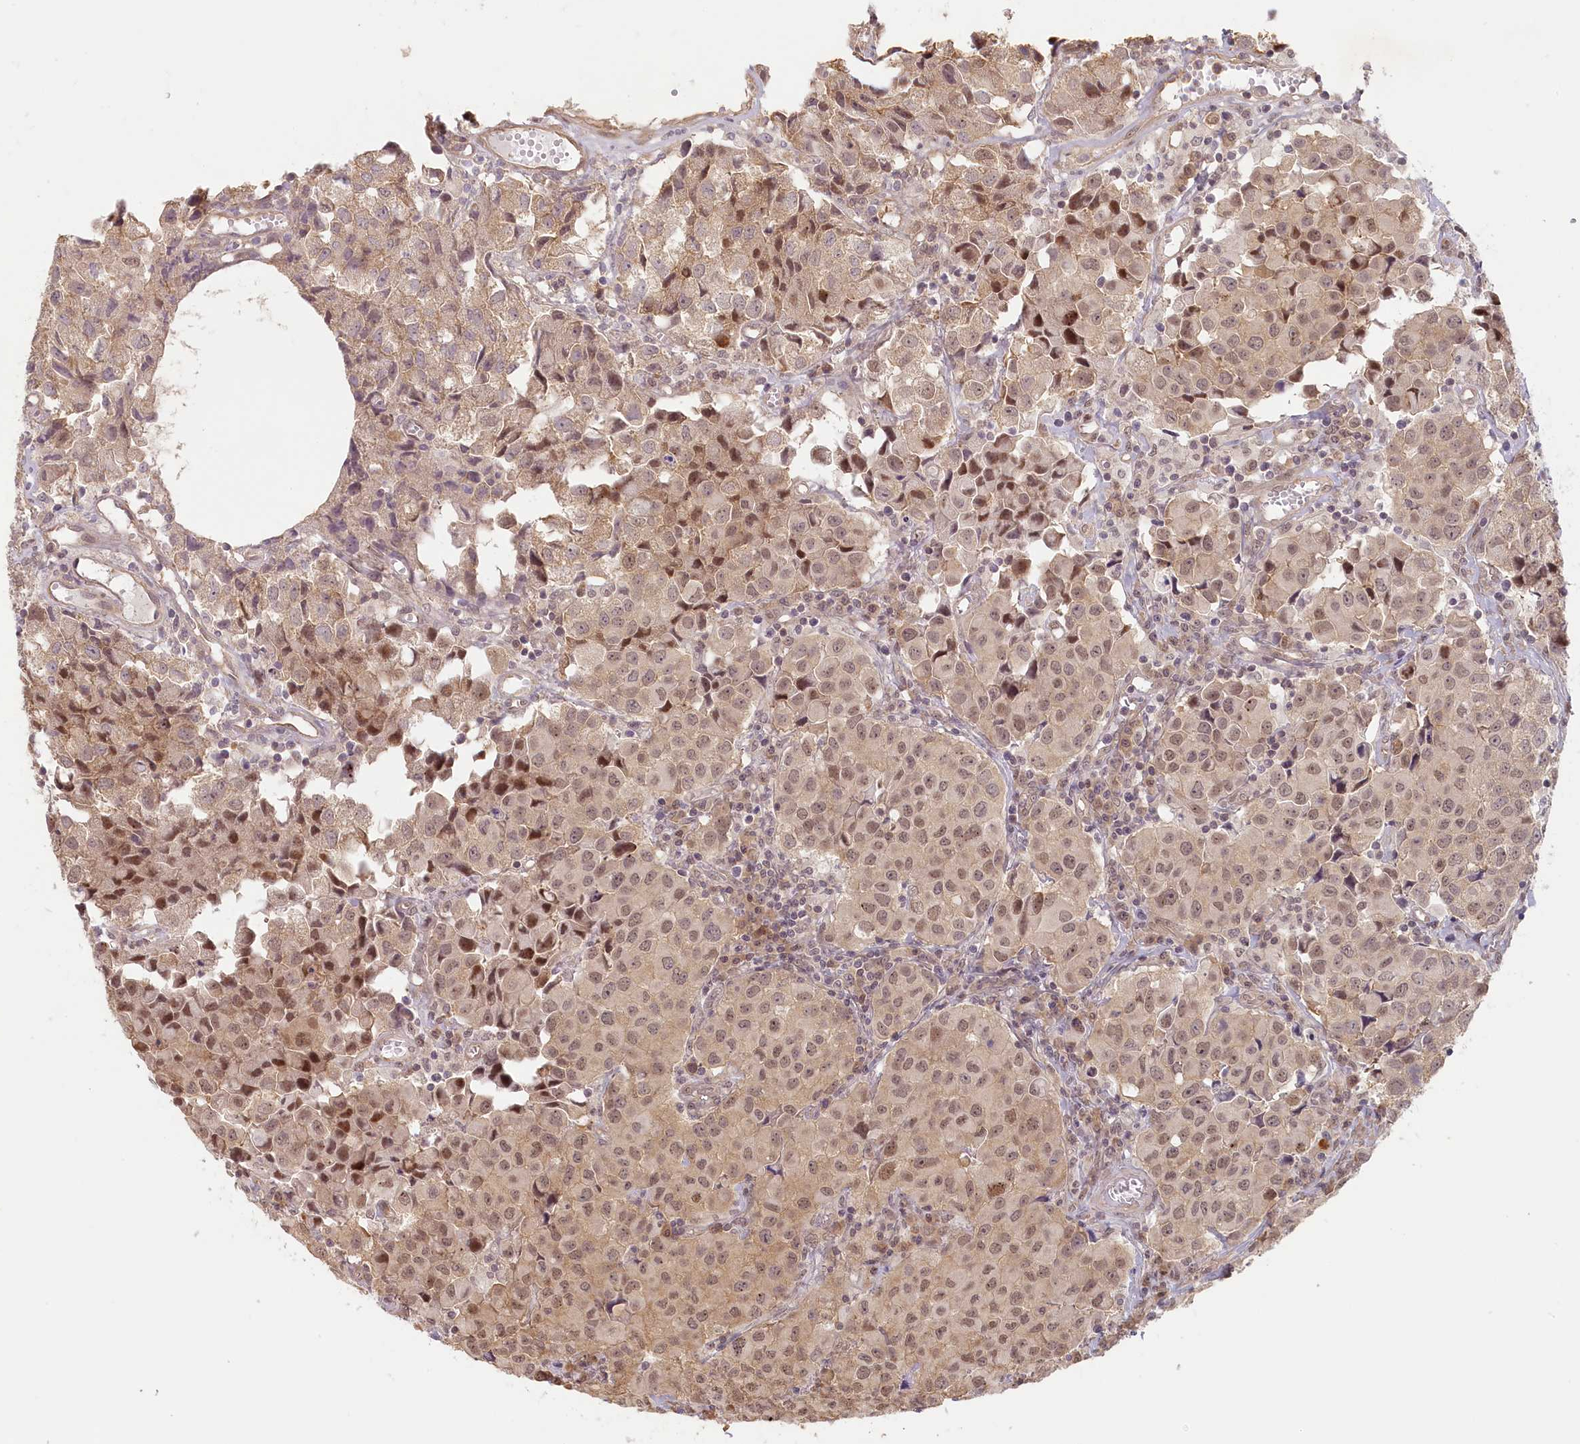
{"staining": {"intensity": "moderate", "quantity": ">75%", "location": "nuclear"}, "tissue": "urothelial cancer", "cell_type": "Tumor cells", "image_type": "cancer", "snomed": [{"axis": "morphology", "description": "Urothelial carcinoma, High grade"}, {"axis": "topography", "description": "Urinary bladder"}], "caption": "A brown stain labels moderate nuclear positivity of a protein in human urothelial cancer tumor cells.", "gene": "C19orf44", "patient": {"sex": "female", "age": 75}}